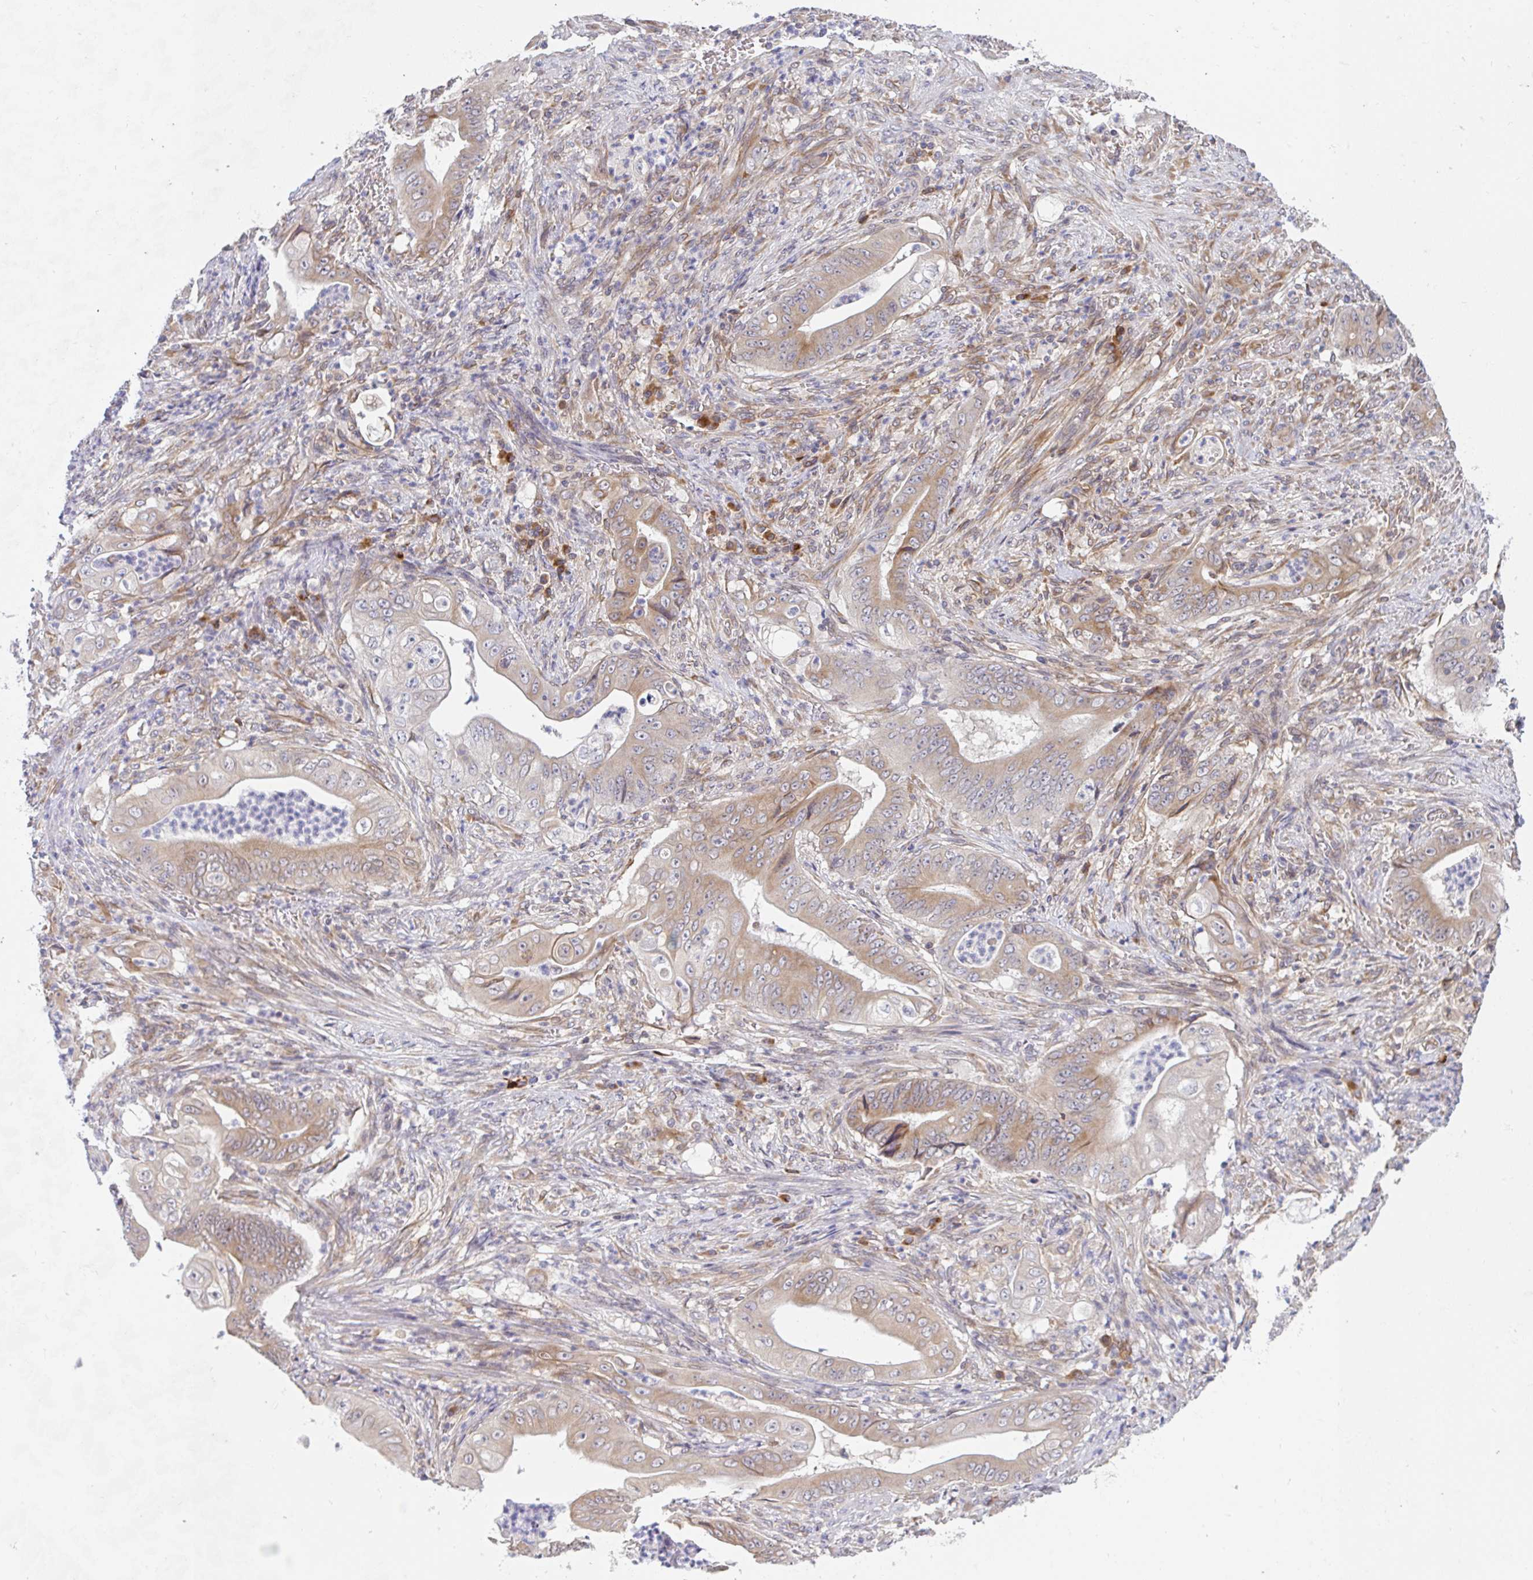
{"staining": {"intensity": "moderate", "quantity": ">75%", "location": "cytoplasmic/membranous"}, "tissue": "stomach cancer", "cell_type": "Tumor cells", "image_type": "cancer", "snomed": [{"axis": "morphology", "description": "Adenocarcinoma, NOS"}, {"axis": "topography", "description": "Stomach"}], "caption": "Human adenocarcinoma (stomach) stained with a protein marker demonstrates moderate staining in tumor cells.", "gene": "DERL2", "patient": {"sex": "female", "age": 73}}